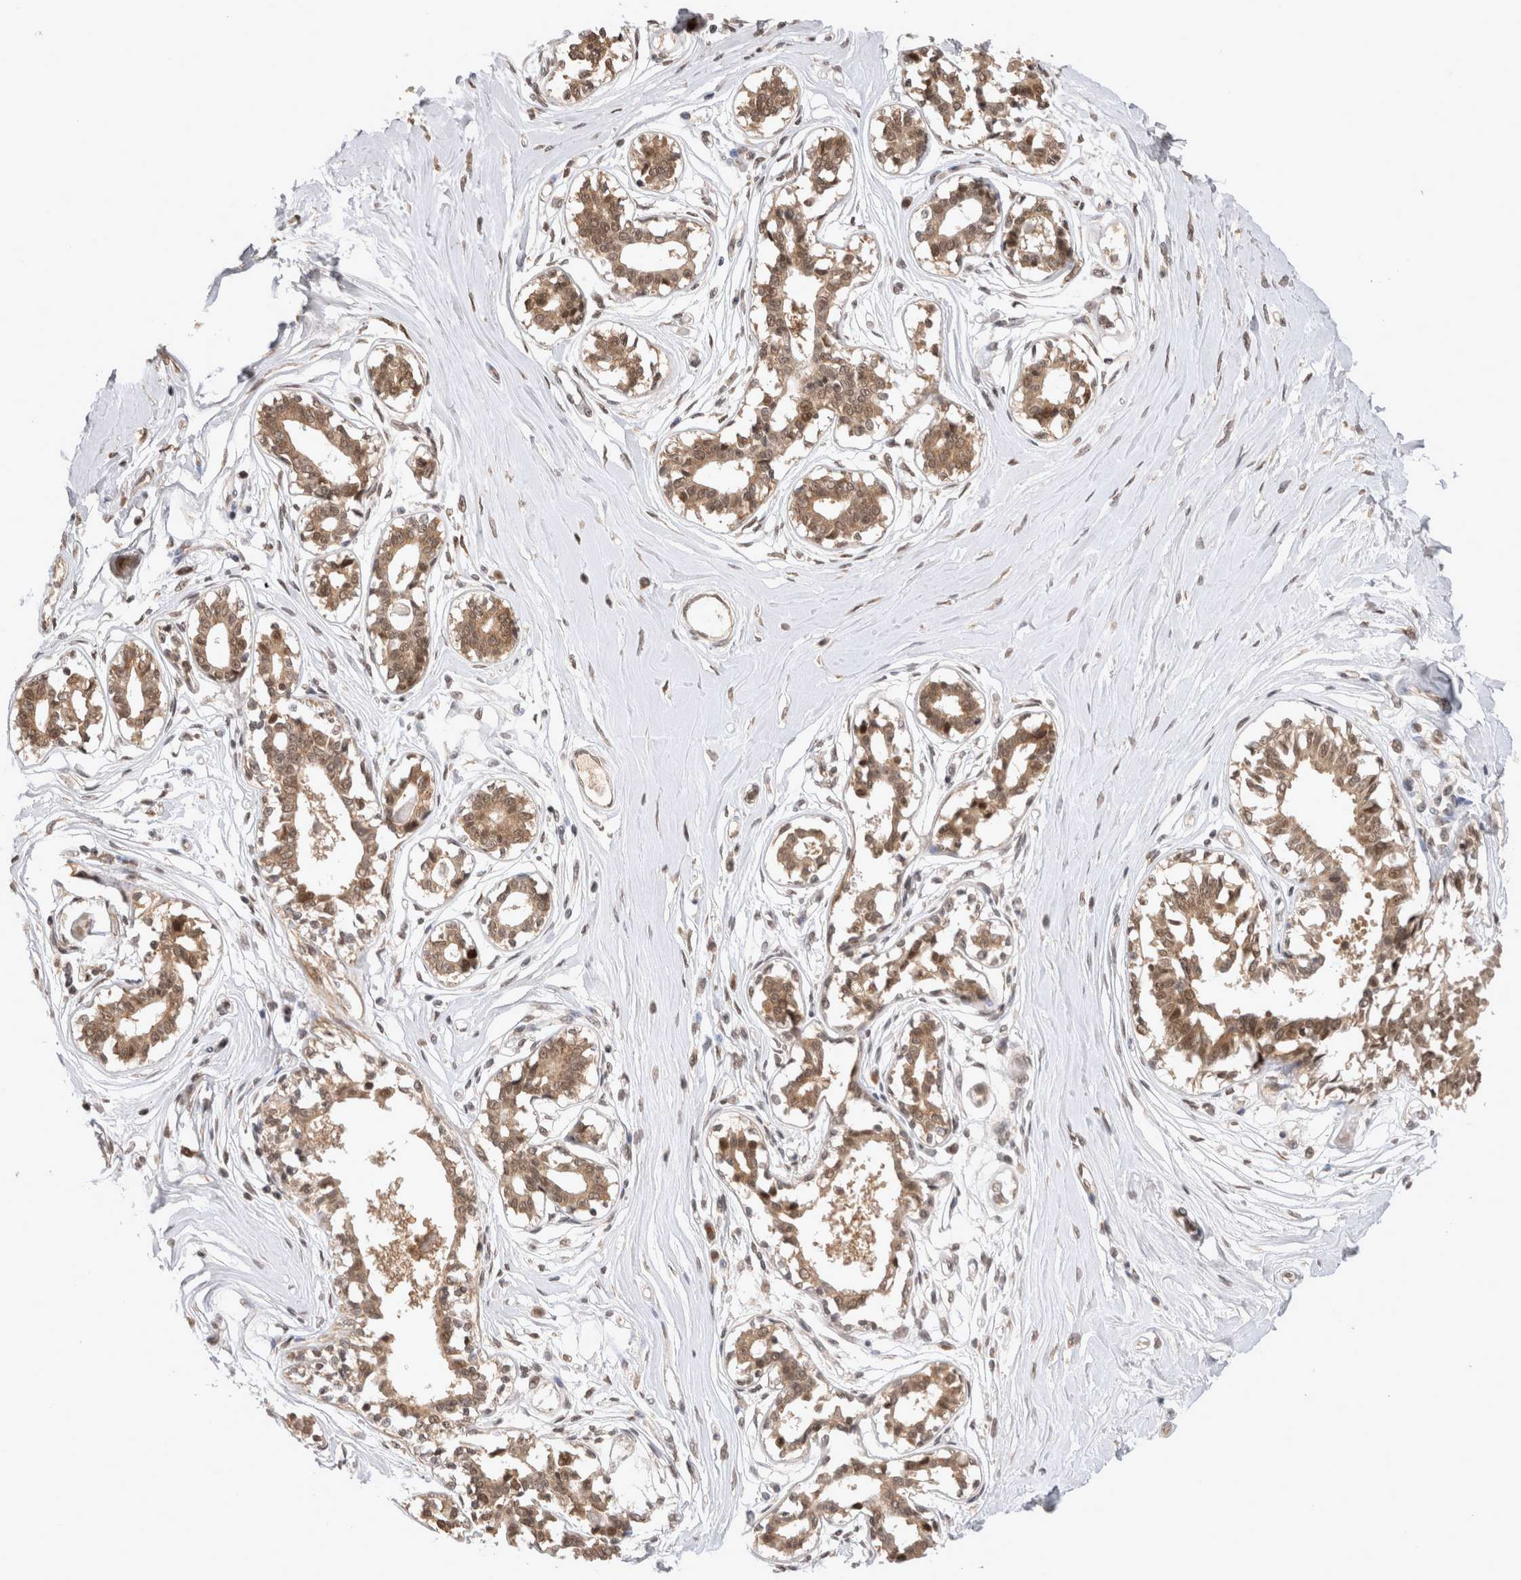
{"staining": {"intensity": "moderate", "quantity": ">75%", "location": "cytoplasmic/membranous,nuclear"}, "tissue": "breast", "cell_type": "Adipocytes", "image_type": "normal", "snomed": [{"axis": "morphology", "description": "Normal tissue, NOS"}, {"axis": "topography", "description": "Breast"}], "caption": "Immunohistochemical staining of unremarkable breast shows medium levels of moderate cytoplasmic/membranous,nuclear expression in approximately >75% of adipocytes.", "gene": "TMEM65", "patient": {"sex": "female", "age": 45}}